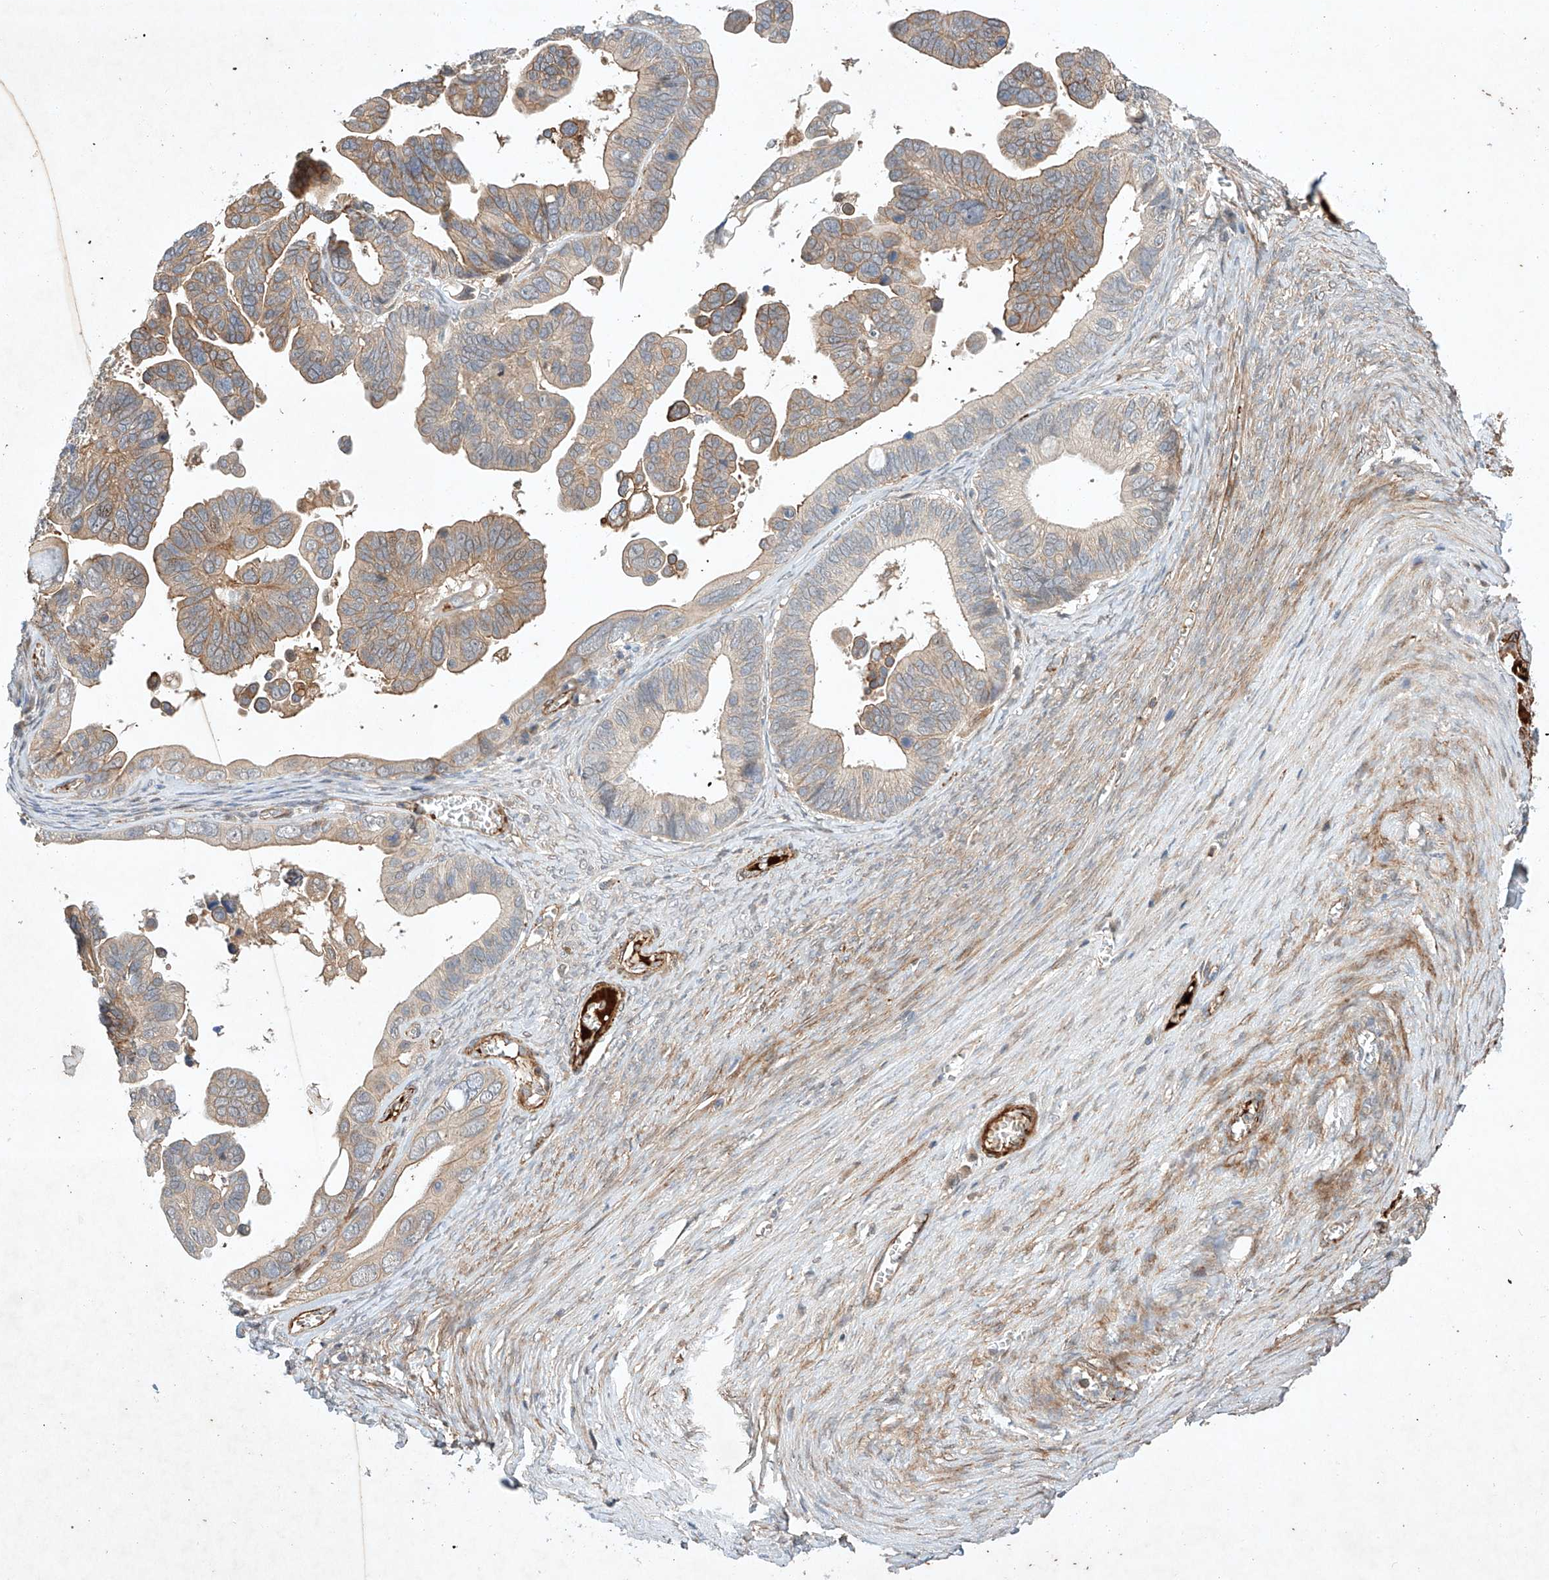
{"staining": {"intensity": "weak", "quantity": "25%-75%", "location": "cytoplasmic/membranous"}, "tissue": "ovarian cancer", "cell_type": "Tumor cells", "image_type": "cancer", "snomed": [{"axis": "morphology", "description": "Cystadenocarcinoma, serous, NOS"}, {"axis": "topography", "description": "Ovary"}], "caption": "The micrograph demonstrates immunohistochemical staining of serous cystadenocarcinoma (ovarian). There is weak cytoplasmic/membranous expression is present in approximately 25%-75% of tumor cells.", "gene": "ARHGAP33", "patient": {"sex": "female", "age": 56}}